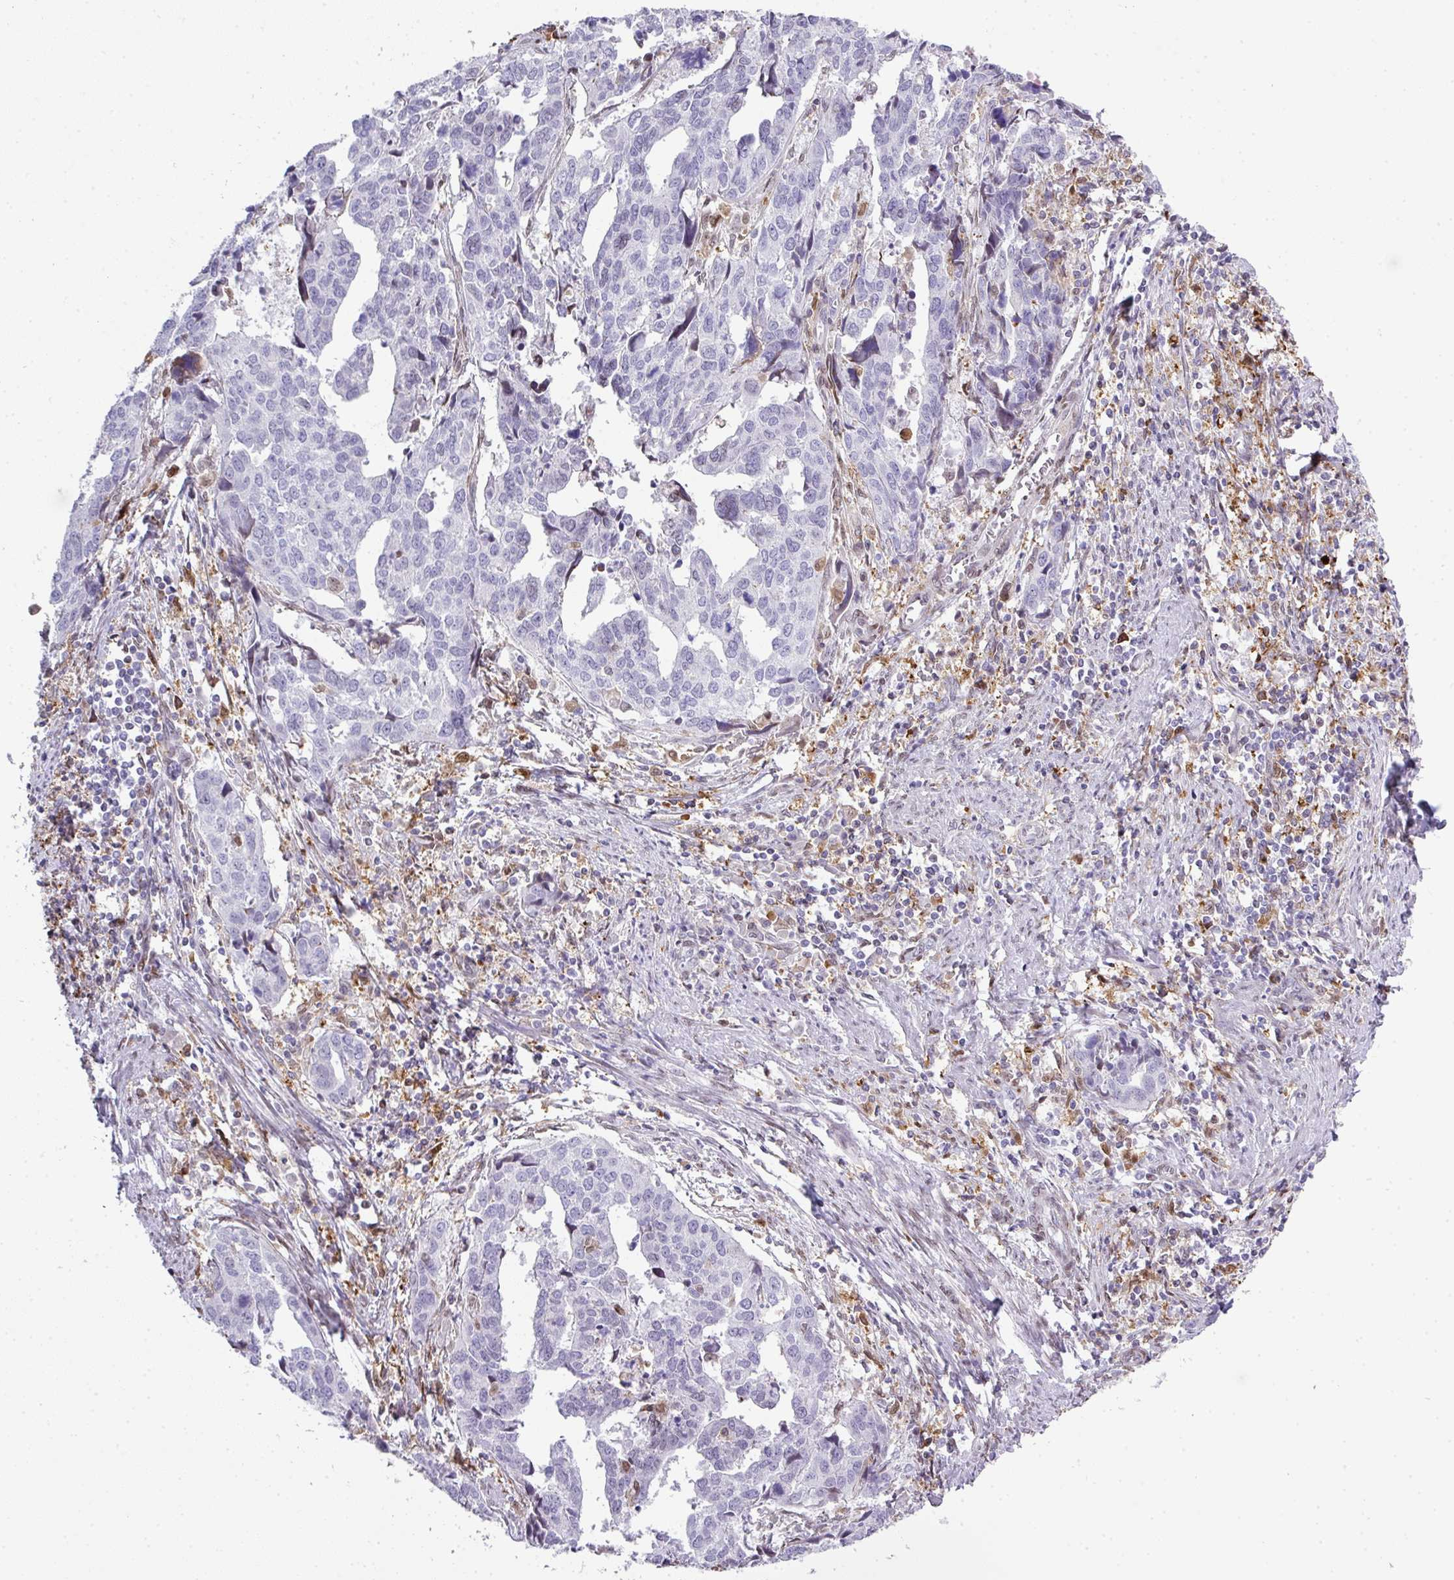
{"staining": {"intensity": "negative", "quantity": "none", "location": "none"}, "tissue": "endometrial cancer", "cell_type": "Tumor cells", "image_type": "cancer", "snomed": [{"axis": "morphology", "description": "Adenocarcinoma, NOS"}, {"axis": "topography", "description": "Endometrium"}], "caption": "Tumor cells show no significant protein expression in endometrial cancer.", "gene": "PLK1", "patient": {"sex": "female", "age": 73}}